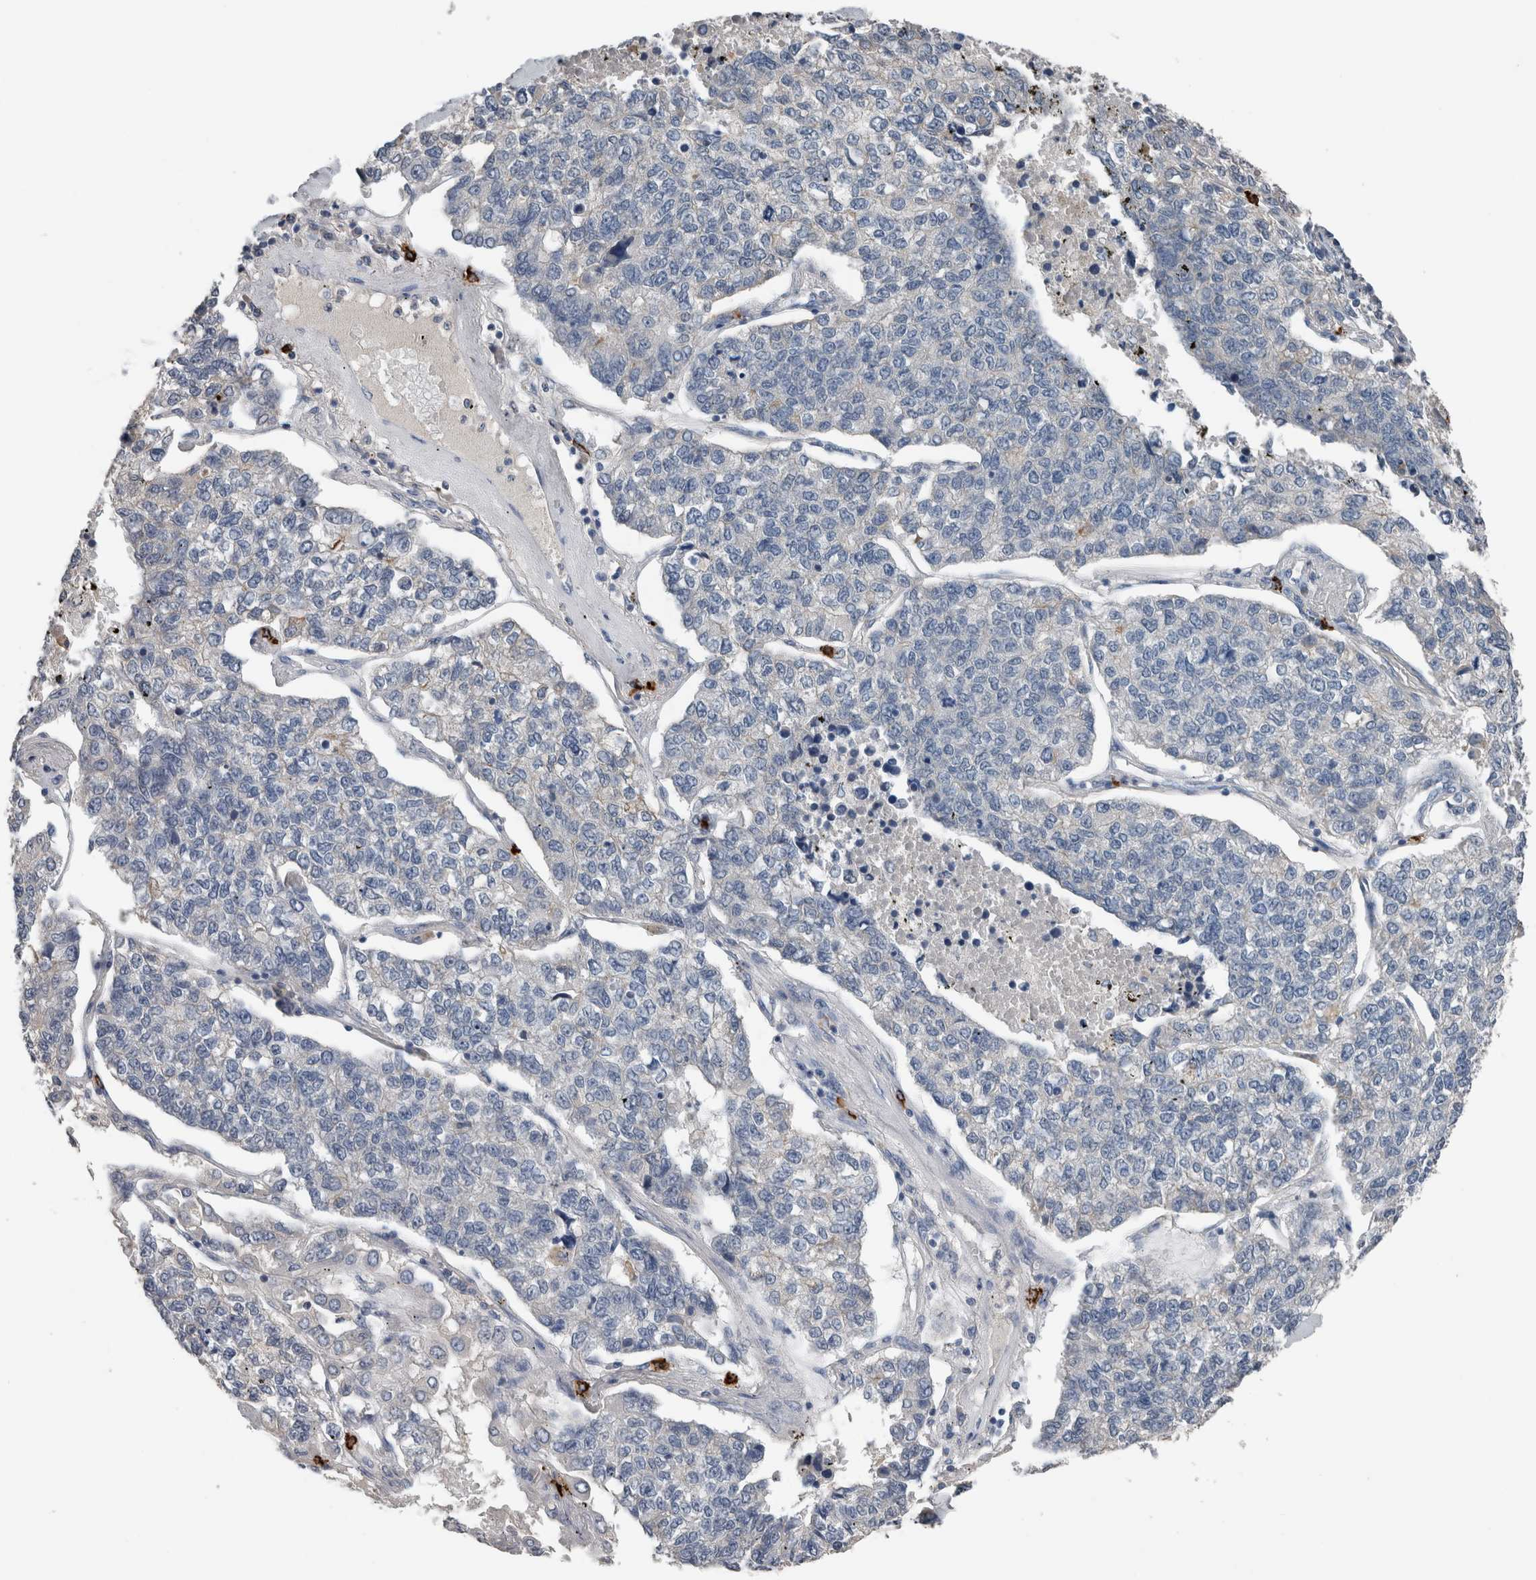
{"staining": {"intensity": "negative", "quantity": "none", "location": "none"}, "tissue": "lung cancer", "cell_type": "Tumor cells", "image_type": "cancer", "snomed": [{"axis": "morphology", "description": "Adenocarcinoma, NOS"}, {"axis": "topography", "description": "Lung"}], "caption": "A high-resolution micrograph shows immunohistochemistry (IHC) staining of adenocarcinoma (lung), which demonstrates no significant positivity in tumor cells.", "gene": "CRNN", "patient": {"sex": "male", "age": 49}}